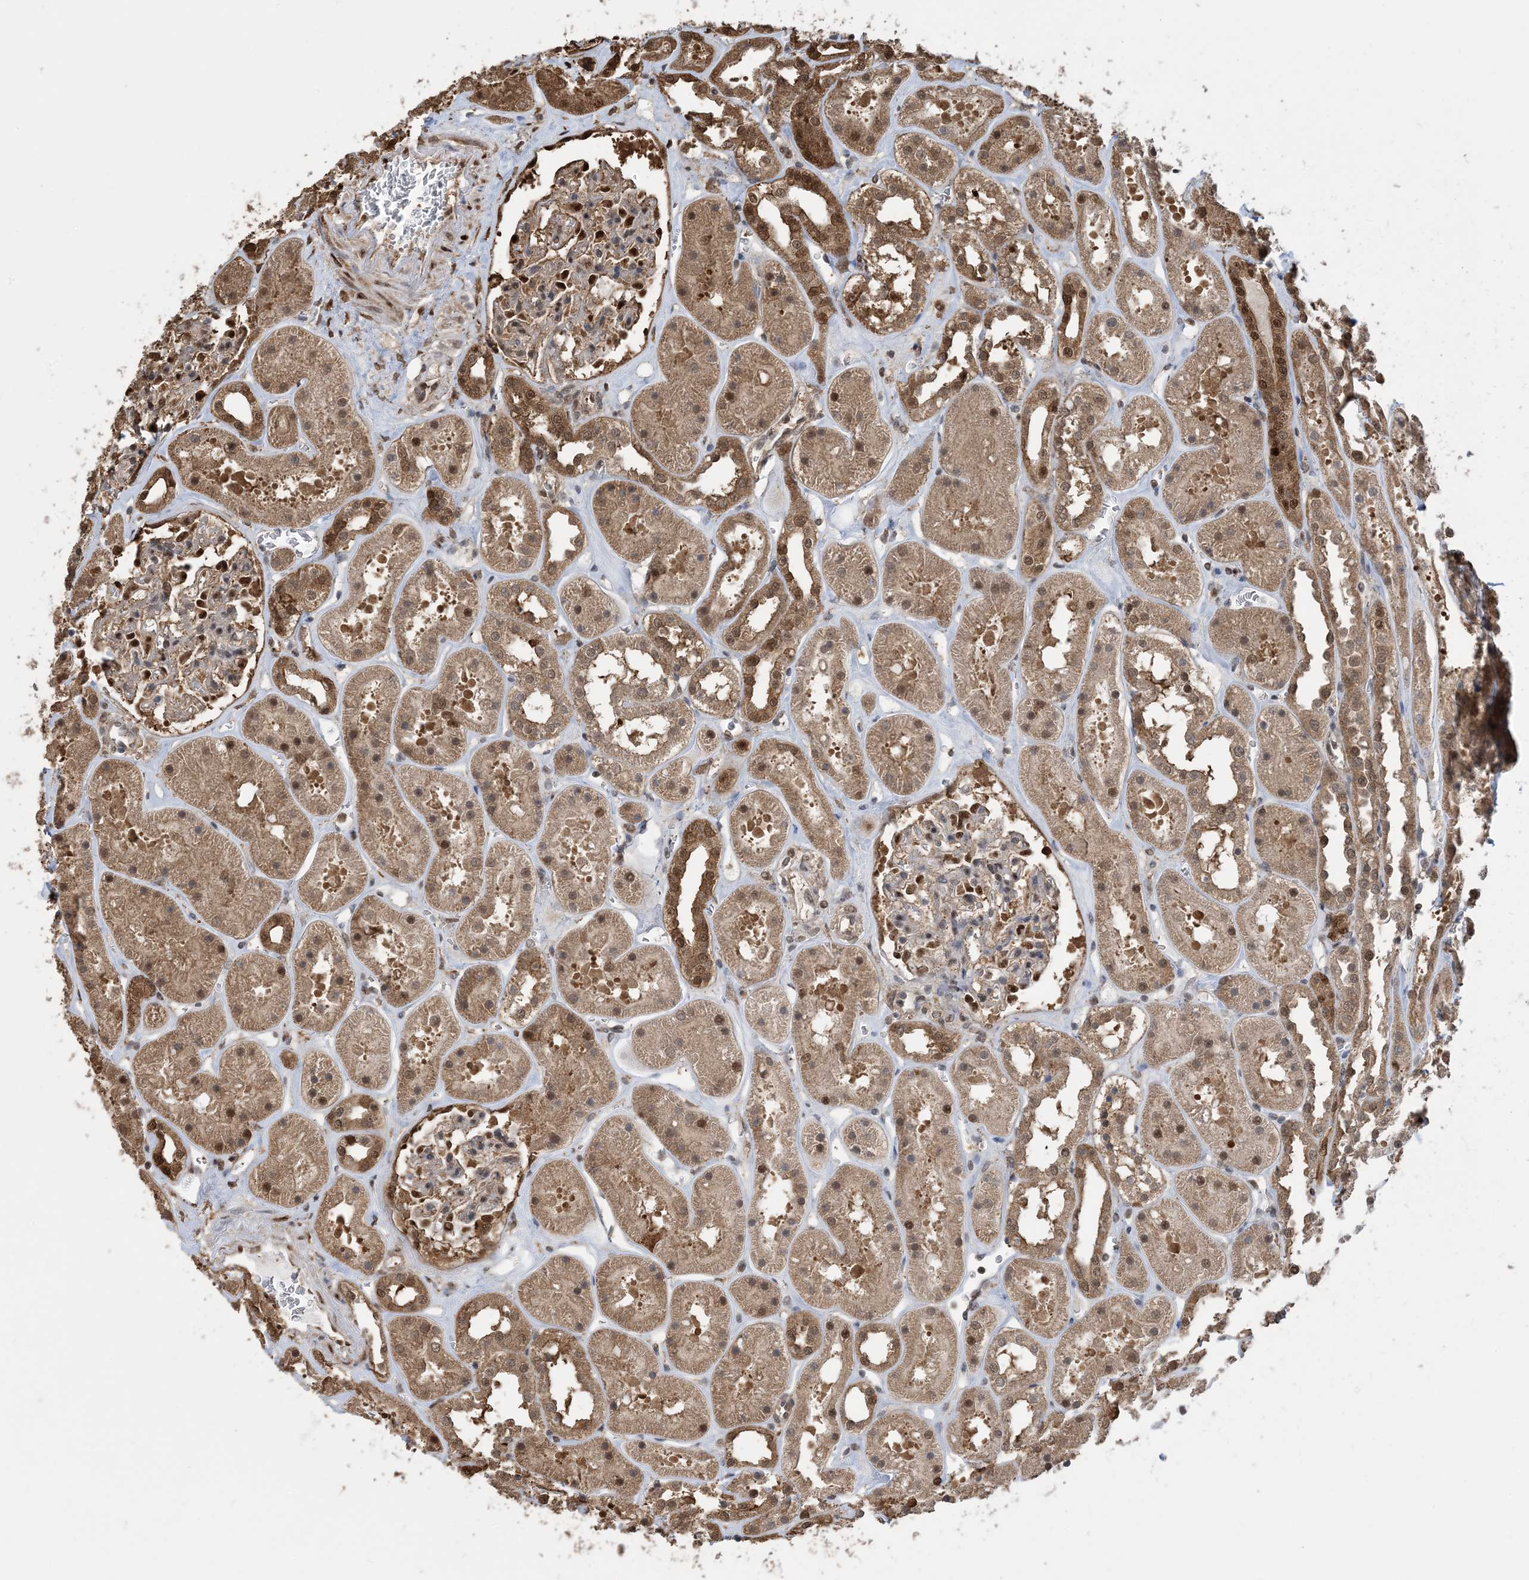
{"staining": {"intensity": "strong", "quantity": "<25%", "location": "cytoplasmic/membranous,nuclear"}, "tissue": "kidney", "cell_type": "Cells in glomeruli", "image_type": "normal", "snomed": [{"axis": "morphology", "description": "Normal tissue, NOS"}, {"axis": "topography", "description": "Kidney"}], "caption": "IHC of normal human kidney reveals medium levels of strong cytoplasmic/membranous,nuclear positivity in approximately <25% of cells in glomeruli. Using DAB (3,3'-diaminobenzidine) (brown) and hematoxylin (blue) stains, captured at high magnification using brightfield microscopy.", "gene": "HSPA1A", "patient": {"sex": "female", "age": 41}}